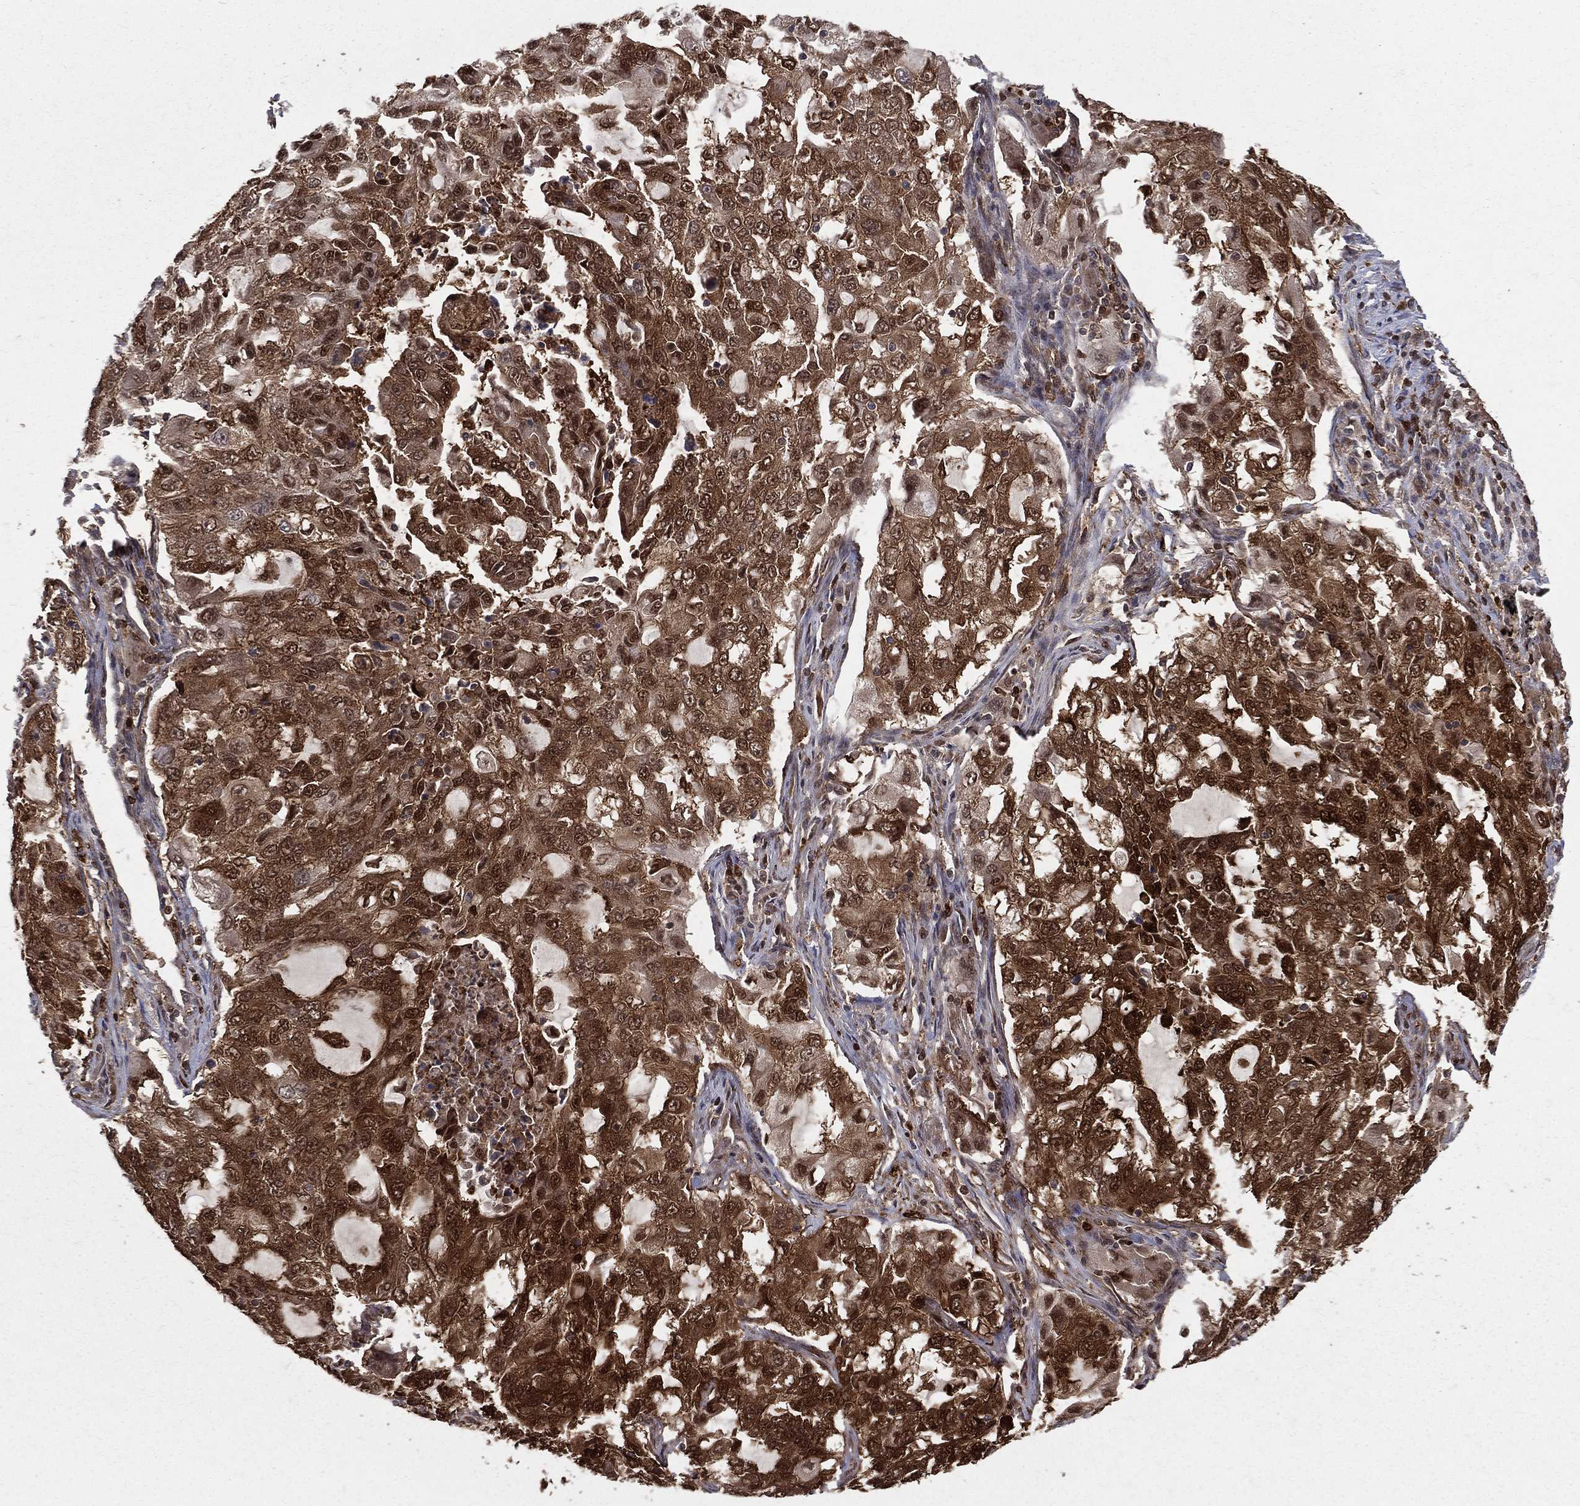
{"staining": {"intensity": "strong", "quantity": ">75%", "location": "cytoplasmic/membranous,nuclear"}, "tissue": "lung cancer", "cell_type": "Tumor cells", "image_type": "cancer", "snomed": [{"axis": "morphology", "description": "Adenocarcinoma, NOS"}, {"axis": "topography", "description": "Lung"}], "caption": "A photomicrograph showing strong cytoplasmic/membranous and nuclear staining in about >75% of tumor cells in lung cancer, as visualized by brown immunohistochemical staining.", "gene": "ENO1", "patient": {"sex": "female", "age": 61}}